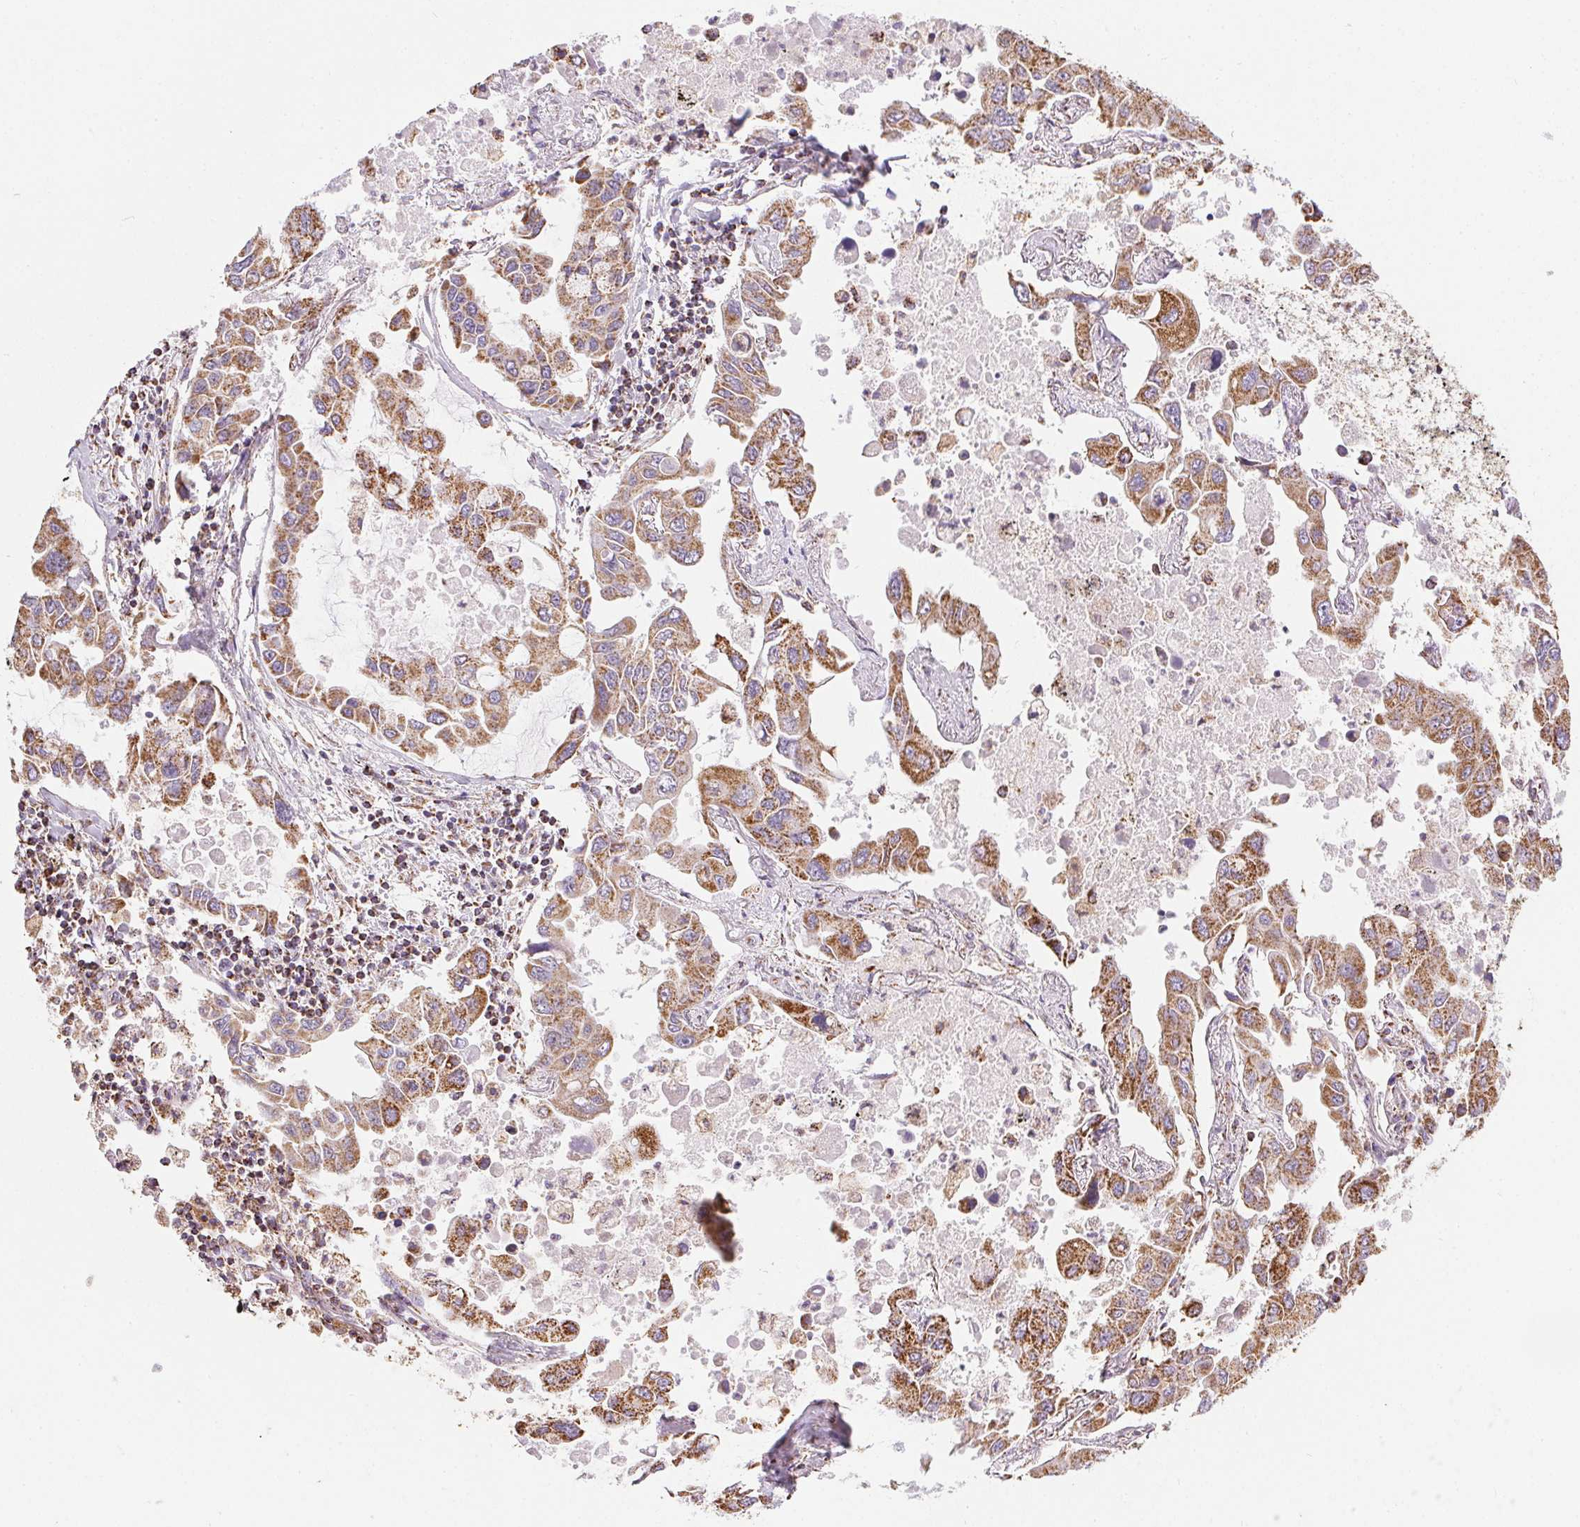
{"staining": {"intensity": "moderate", "quantity": ">75%", "location": "cytoplasmic/membranous"}, "tissue": "lung cancer", "cell_type": "Tumor cells", "image_type": "cancer", "snomed": [{"axis": "morphology", "description": "Adenocarcinoma, NOS"}, {"axis": "topography", "description": "Lung"}], "caption": "DAB immunohistochemical staining of human lung cancer reveals moderate cytoplasmic/membranous protein staining in about >75% of tumor cells.", "gene": "MAPK11", "patient": {"sex": "male", "age": 64}}